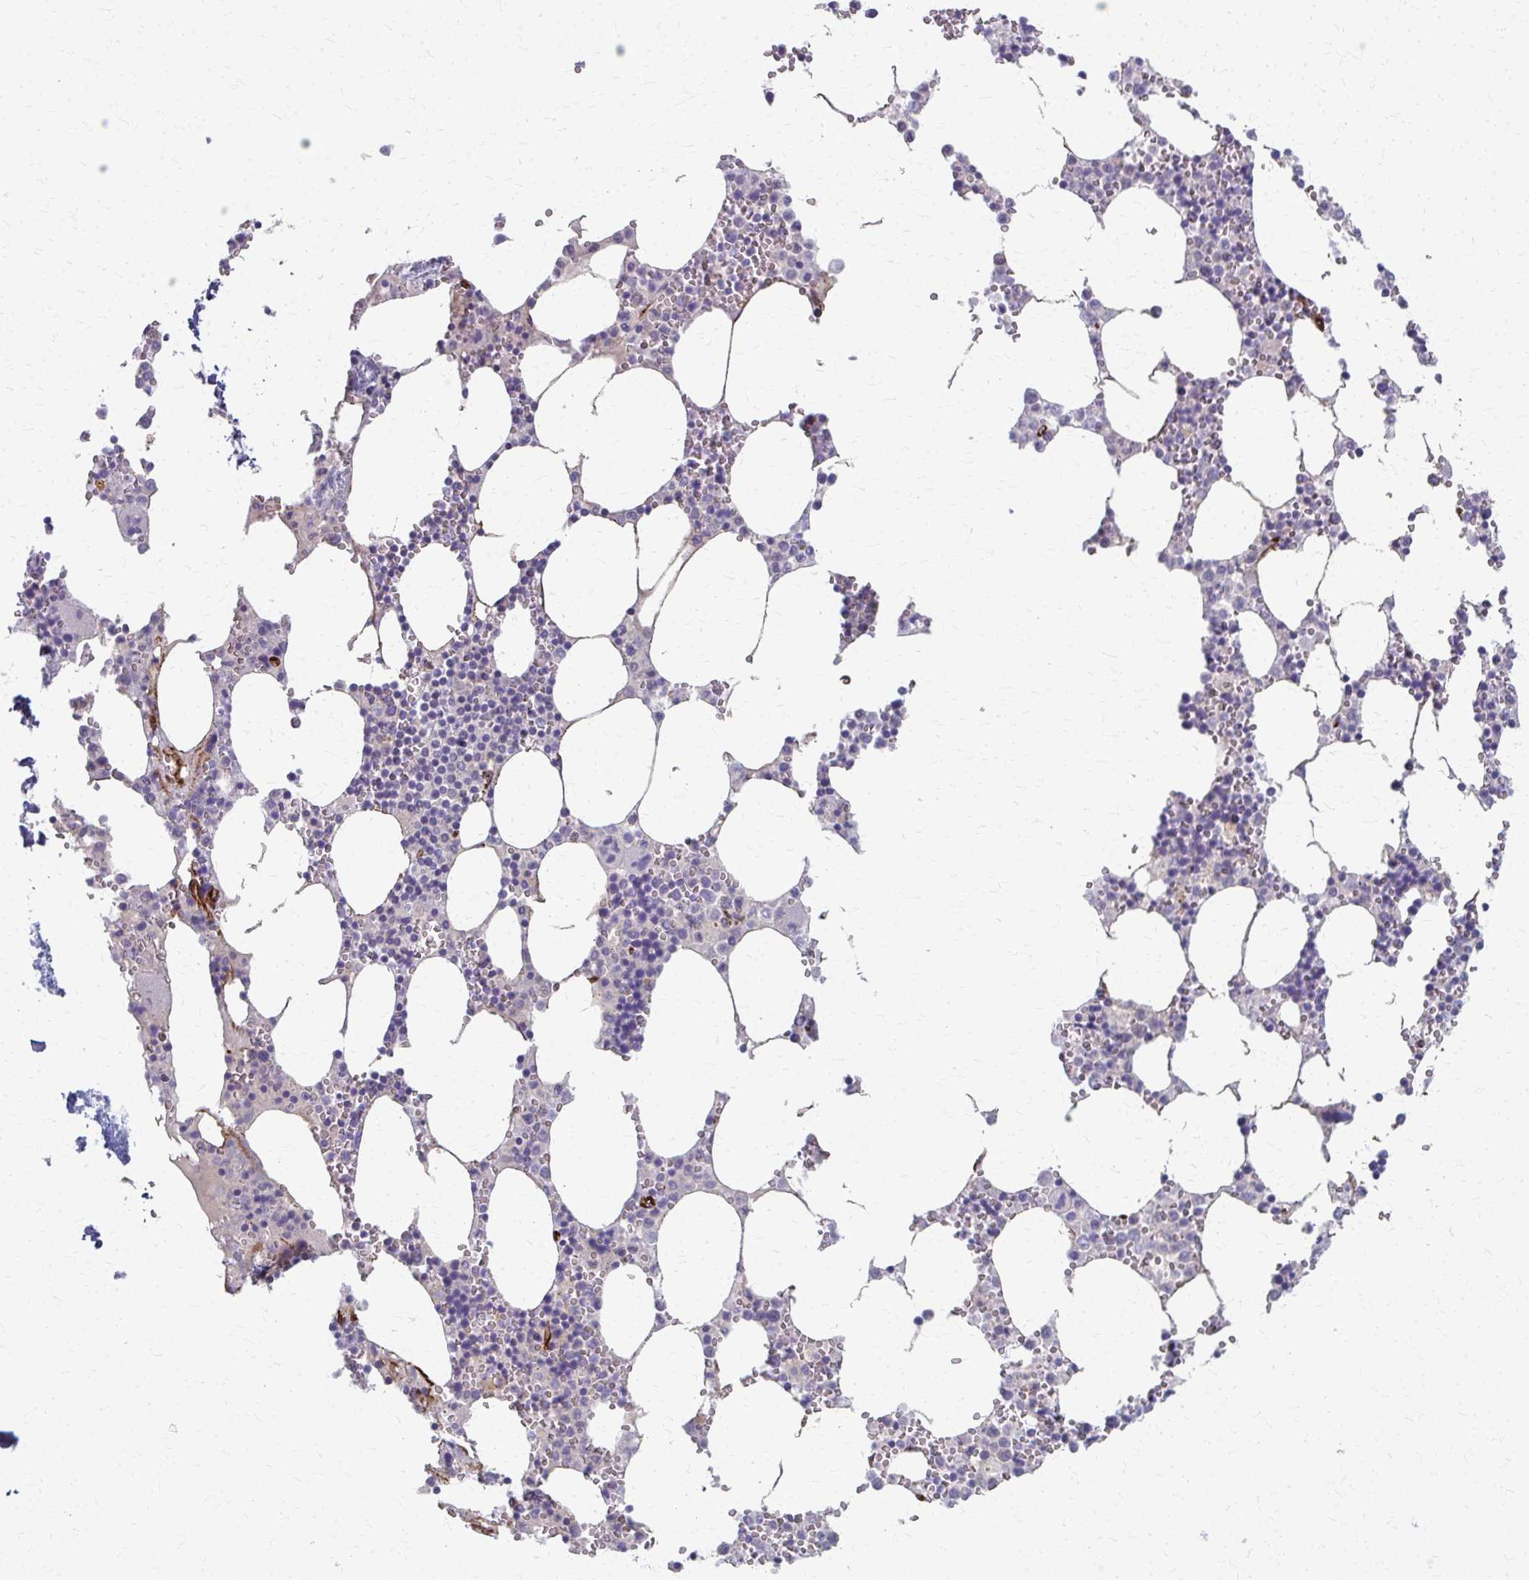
{"staining": {"intensity": "negative", "quantity": "none", "location": "none"}, "tissue": "bone marrow", "cell_type": "Hematopoietic cells", "image_type": "normal", "snomed": [{"axis": "morphology", "description": "Normal tissue, NOS"}, {"axis": "topography", "description": "Bone marrow"}], "caption": "Histopathology image shows no significant protein positivity in hematopoietic cells of benign bone marrow. (Stains: DAB IHC with hematoxylin counter stain, Microscopy: brightfield microscopy at high magnification).", "gene": "ADIPOQ", "patient": {"sex": "male", "age": 54}}